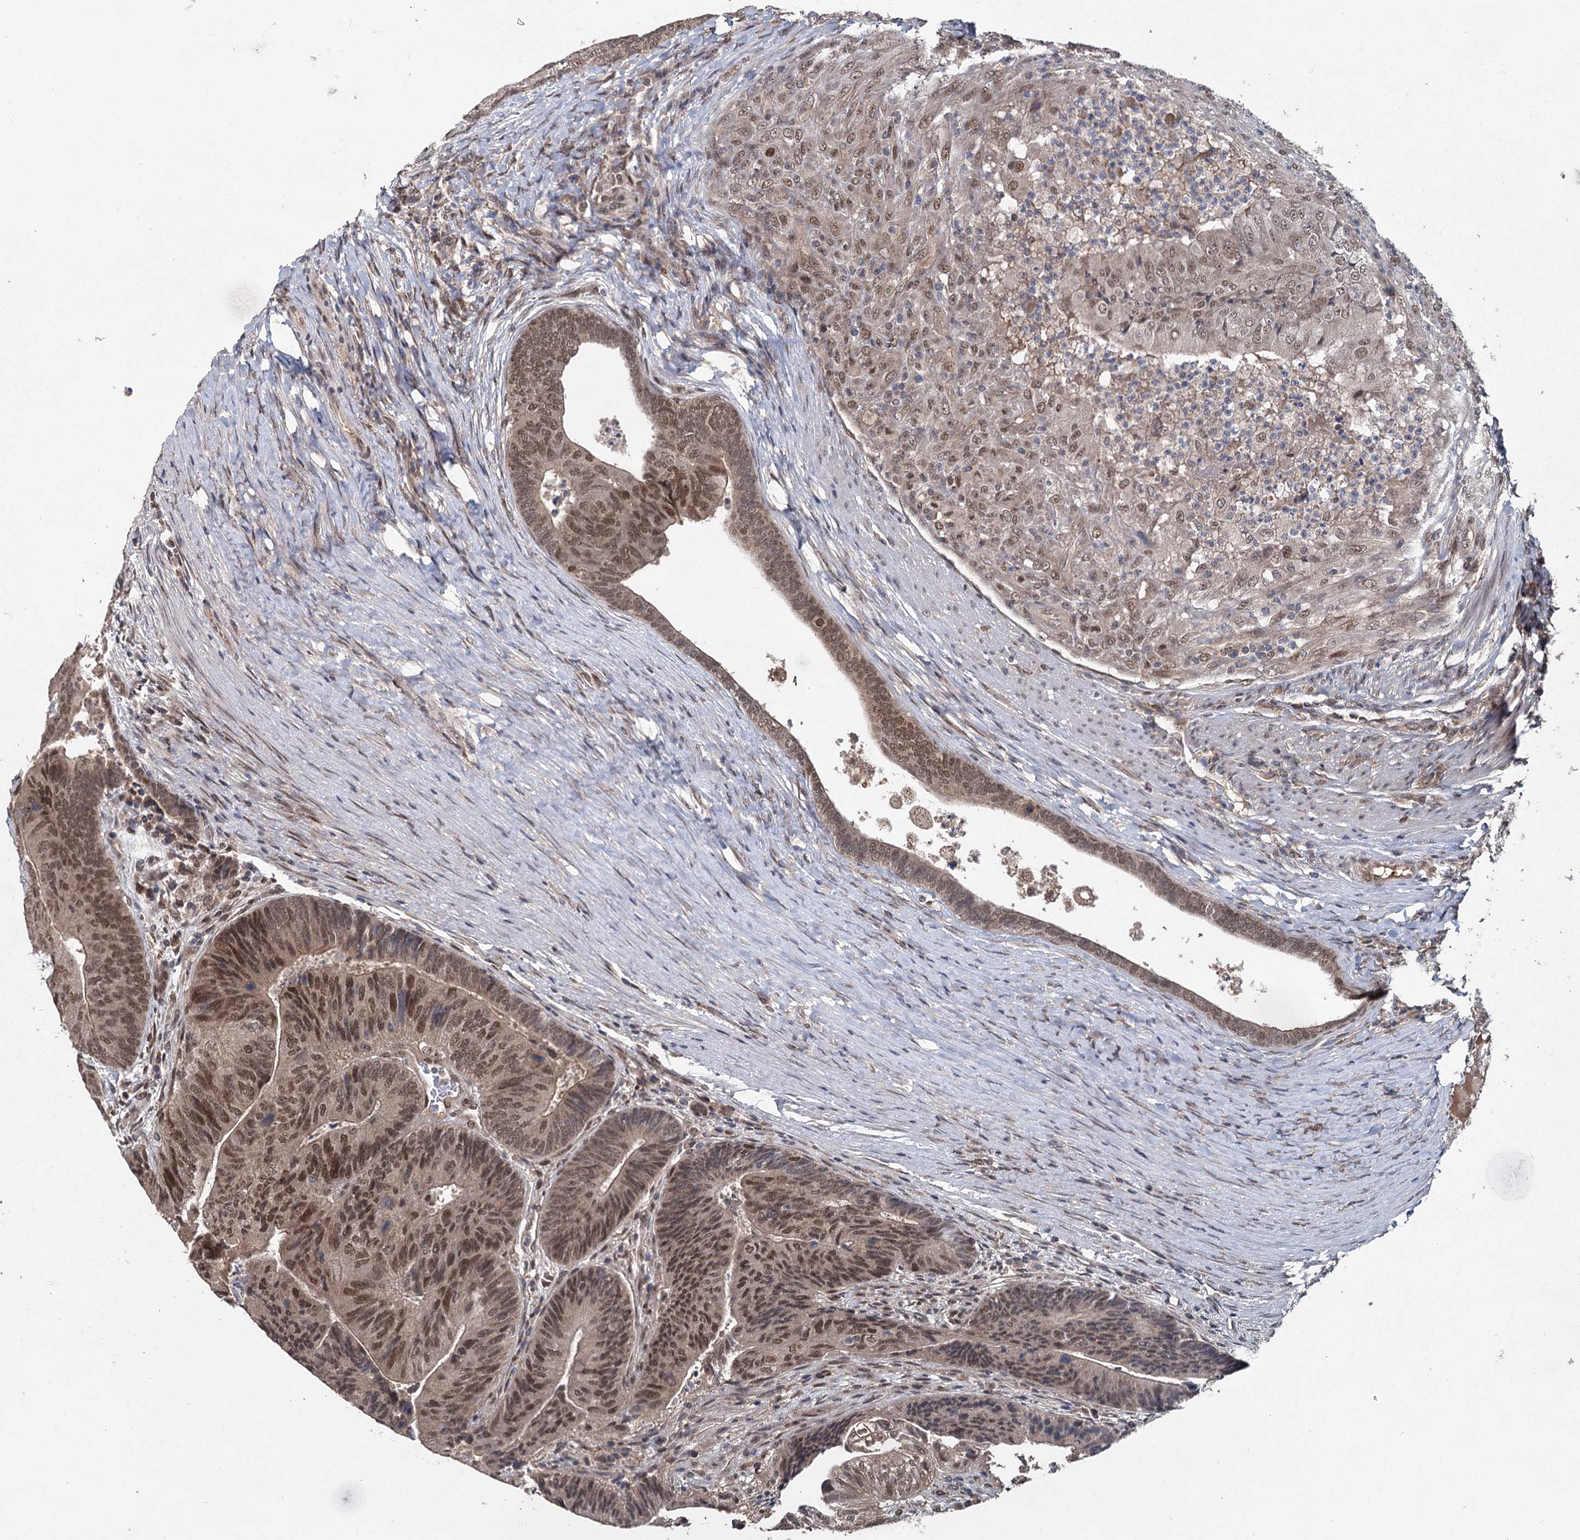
{"staining": {"intensity": "moderate", "quantity": "25%-75%", "location": "nuclear"}, "tissue": "colorectal cancer", "cell_type": "Tumor cells", "image_type": "cancer", "snomed": [{"axis": "morphology", "description": "Adenocarcinoma, NOS"}, {"axis": "topography", "description": "Colon"}], "caption": "An IHC micrograph of tumor tissue is shown. Protein staining in brown labels moderate nuclear positivity in adenocarcinoma (colorectal) within tumor cells.", "gene": "MYG1", "patient": {"sex": "female", "age": 67}}